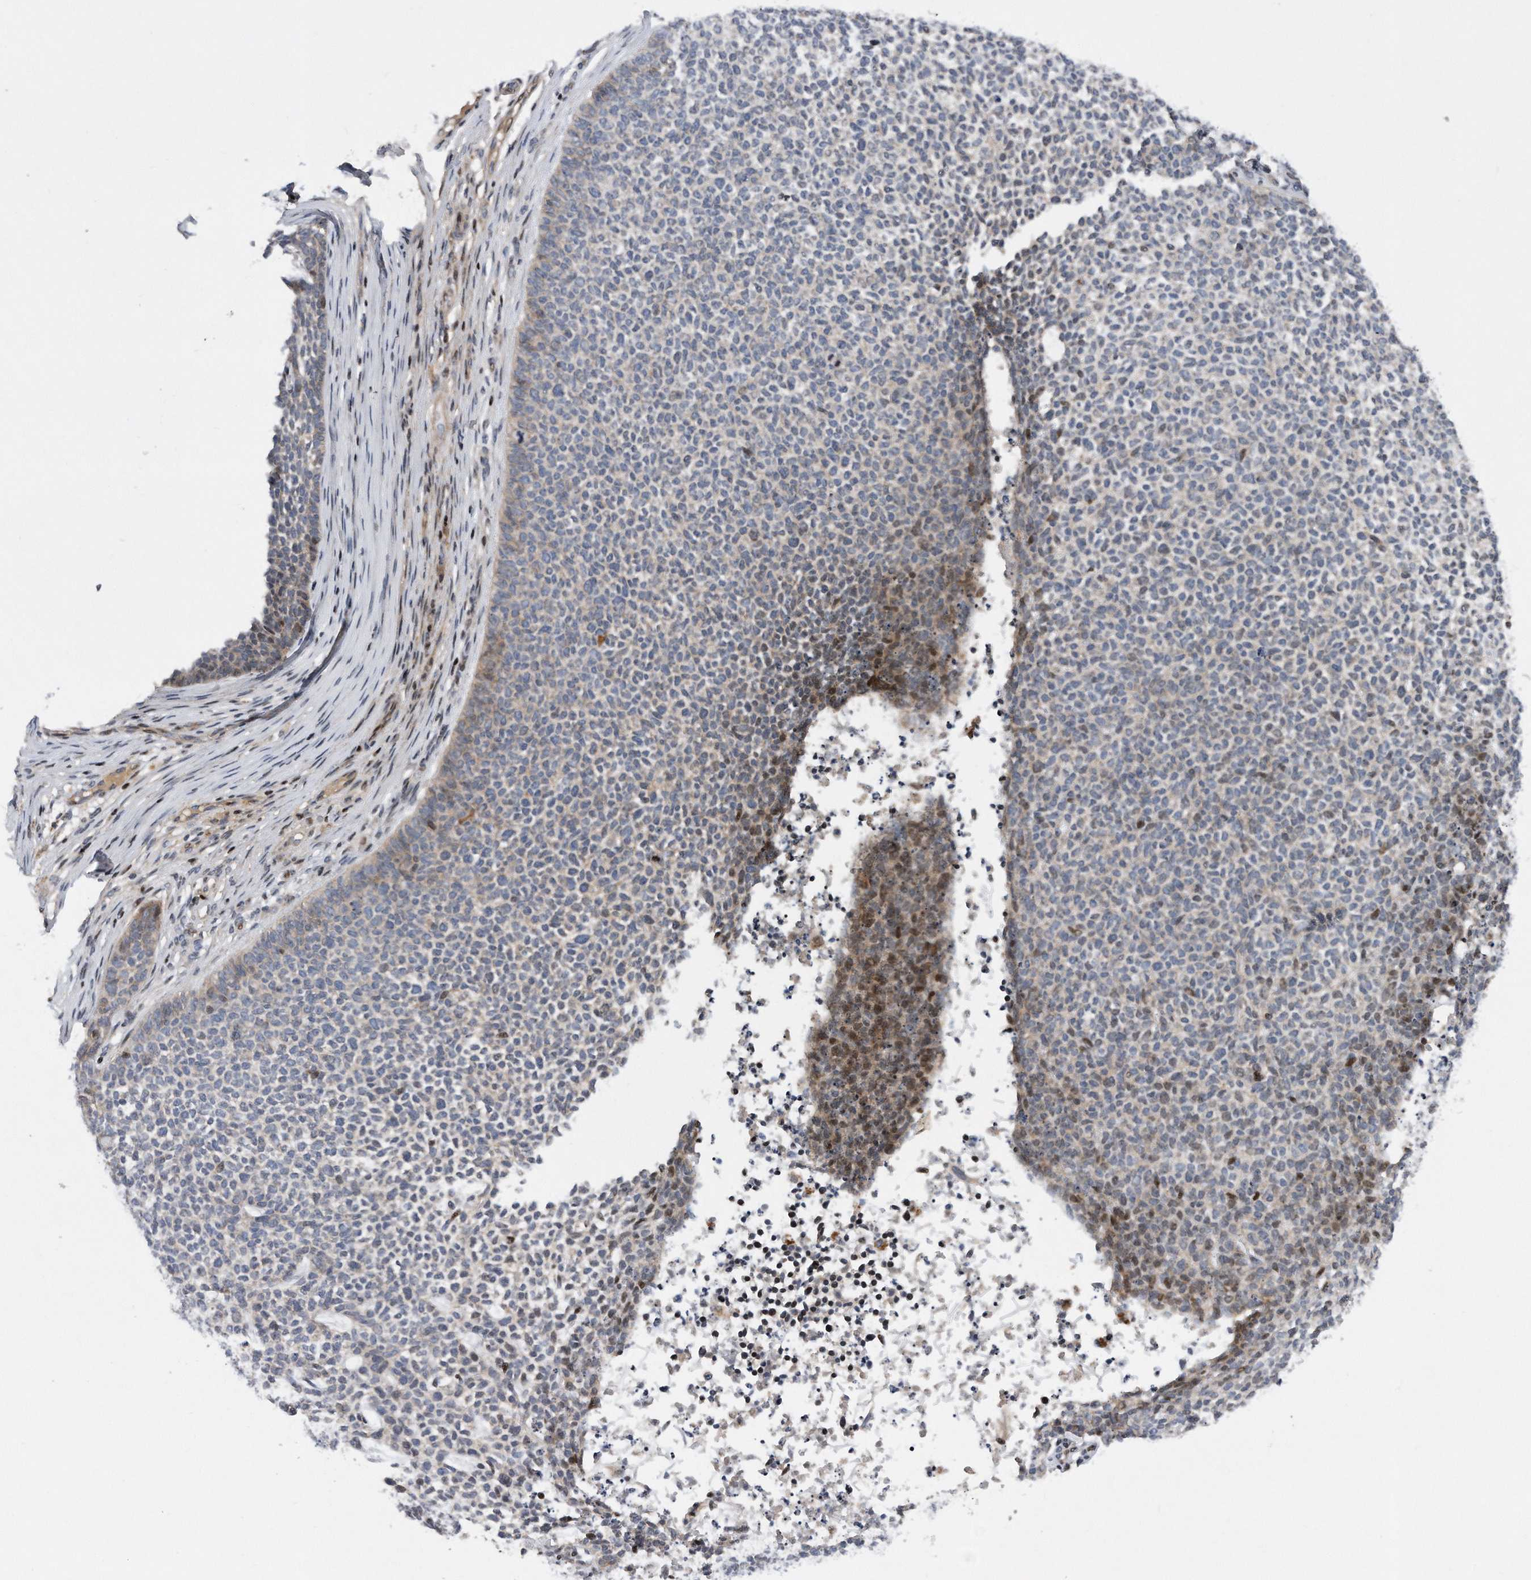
{"staining": {"intensity": "moderate", "quantity": "<25%", "location": "nuclear"}, "tissue": "skin cancer", "cell_type": "Tumor cells", "image_type": "cancer", "snomed": [{"axis": "morphology", "description": "Basal cell carcinoma"}, {"axis": "topography", "description": "Skin"}], "caption": "IHC histopathology image of neoplastic tissue: basal cell carcinoma (skin) stained using IHC displays low levels of moderate protein expression localized specifically in the nuclear of tumor cells, appearing as a nuclear brown color.", "gene": "CDH12", "patient": {"sex": "female", "age": 84}}